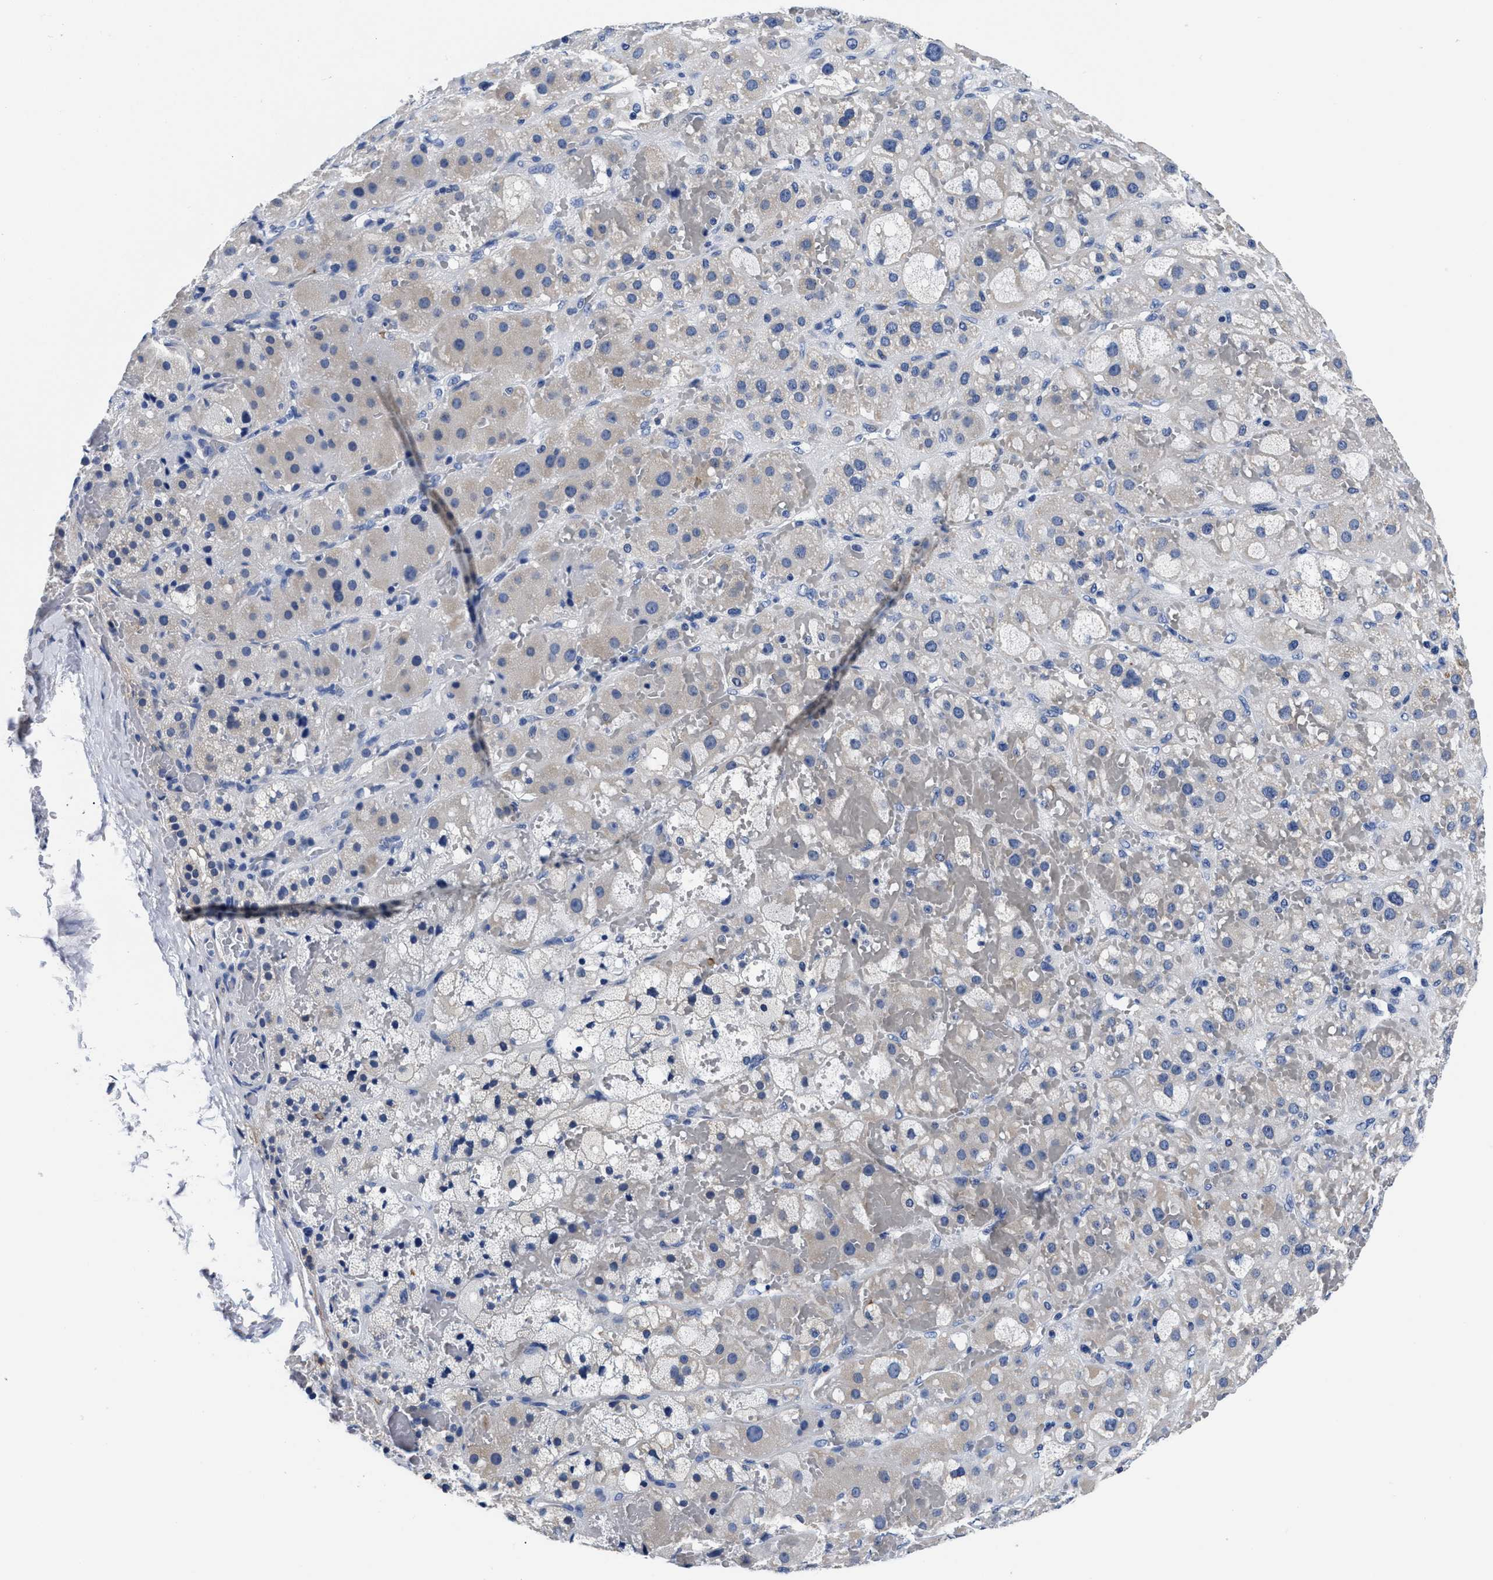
{"staining": {"intensity": "moderate", "quantity": "<25%", "location": "cytoplasmic/membranous"}, "tissue": "adrenal gland", "cell_type": "Glandular cells", "image_type": "normal", "snomed": [{"axis": "morphology", "description": "Normal tissue, NOS"}, {"axis": "topography", "description": "Adrenal gland"}], "caption": "Immunohistochemistry staining of benign adrenal gland, which shows low levels of moderate cytoplasmic/membranous expression in approximately <25% of glandular cells indicating moderate cytoplasmic/membranous protein staining. The staining was performed using DAB (3,3'-diaminobenzidine) (brown) for protein detection and nuclei were counterstained in hematoxylin (blue).", "gene": "SLC35F1", "patient": {"sex": "female", "age": 47}}